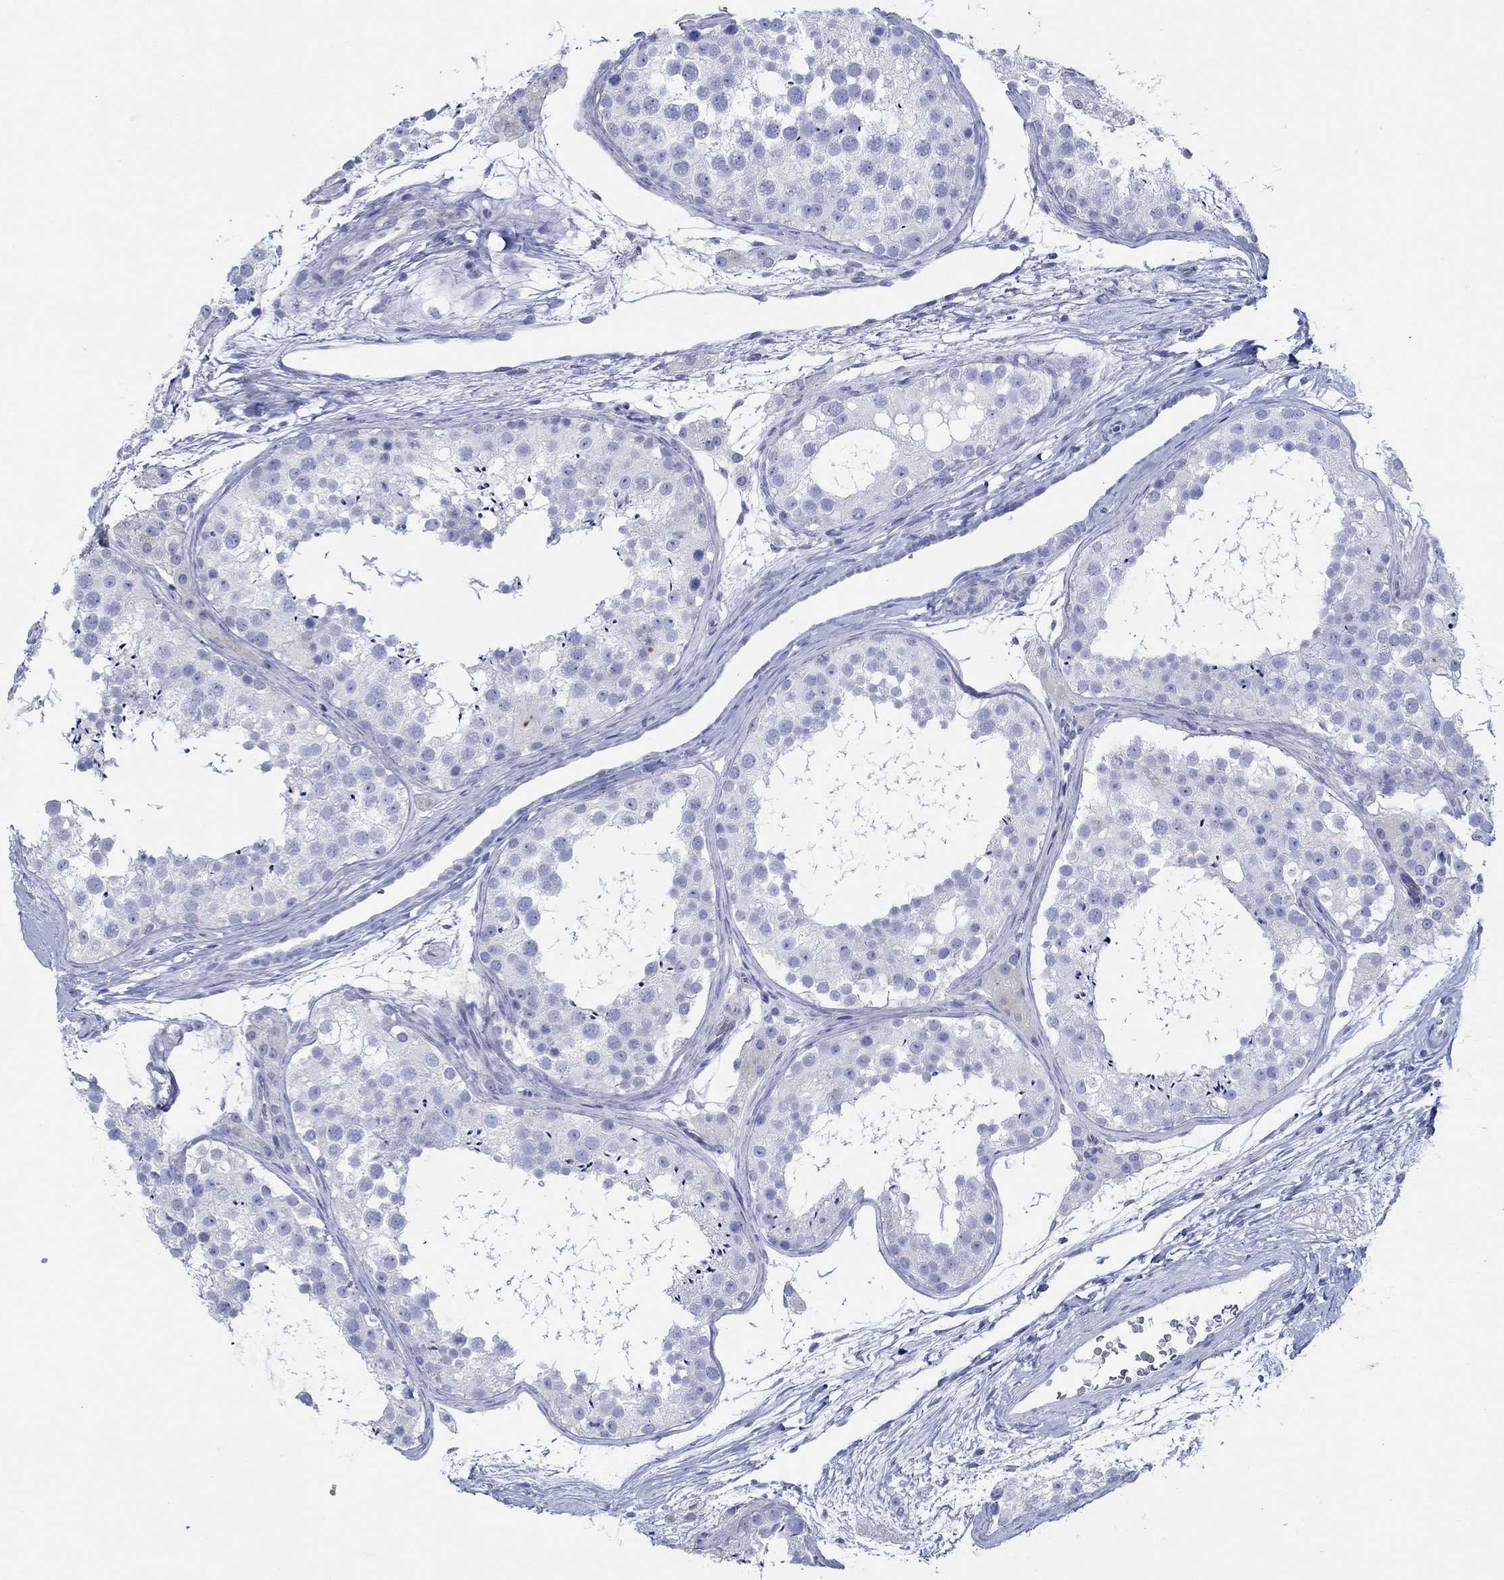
{"staining": {"intensity": "negative", "quantity": "none", "location": "none"}, "tissue": "testis", "cell_type": "Cells in seminiferous ducts", "image_type": "normal", "snomed": [{"axis": "morphology", "description": "Normal tissue, NOS"}, {"axis": "topography", "description": "Testis"}], "caption": "An immunohistochemistry (IHC) histopathology image of benign testis is shown. There is no staining in cells in seminiferous ducts of testis. (Brightfield microscopy of DAB immunohistochemistry at high magnification).", "gene": "IGFBP6", "patient": {"sex": "male", "age": 41}}